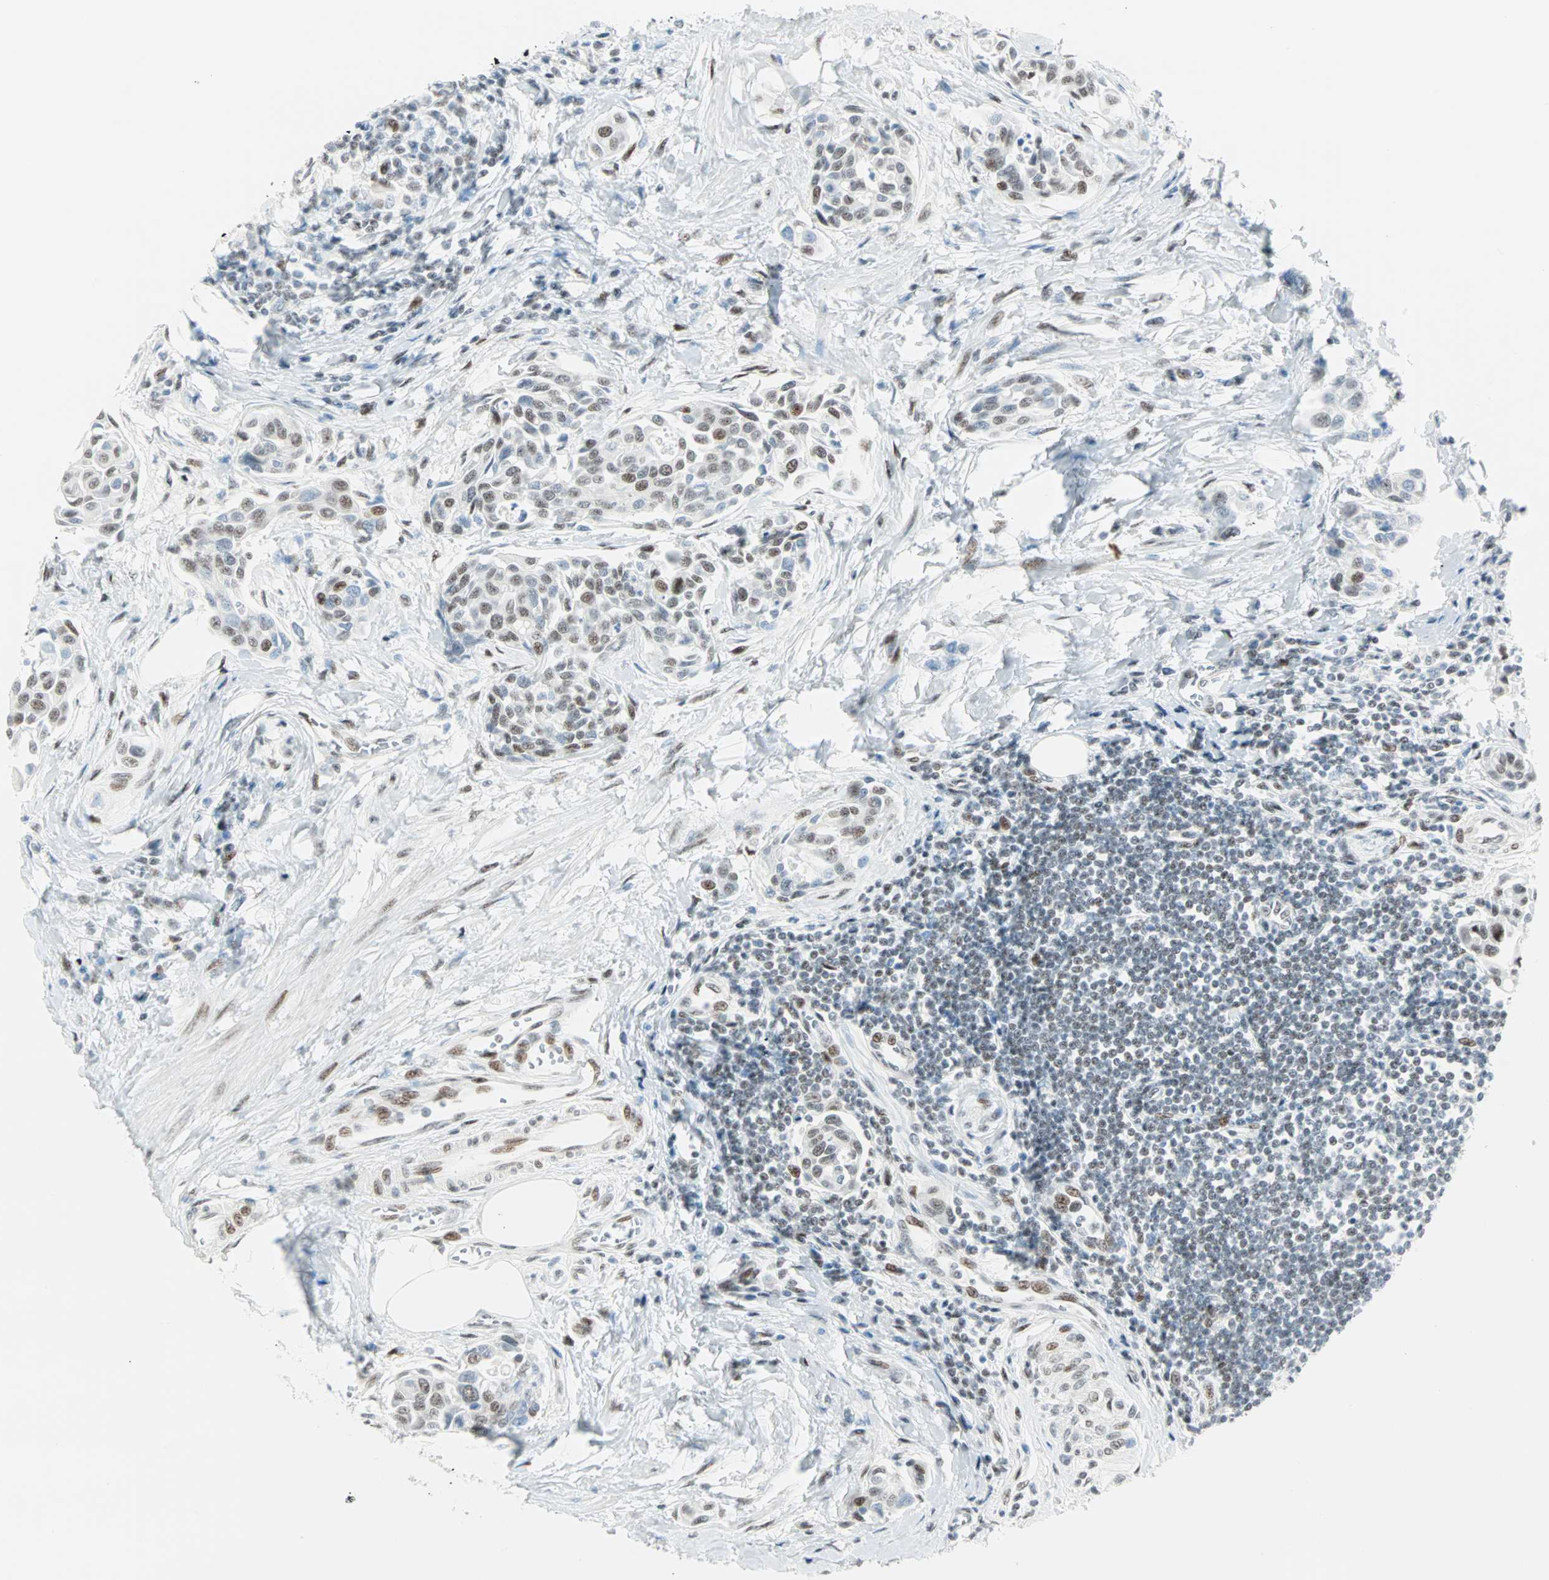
{"staining": {"intensity": "weak", "quantity": "<25%", "location": "nuclear"}, "tissue": "urothelial cancer", "cell_type": "Tumor cells", "image_type": "cancer", "snomed": [{"axis": "morphology", "description": "Urothelial carcinoma, High grade"}, {"axis": "topography", "description": "Urinary bladder"}], "caption": "This is a image of immunohistochemistry staining of urothelial cancer, which shows no staining in tumor cells.", "gene": "PKNOX1", "patient": {"sex": "male", "age": 78}}